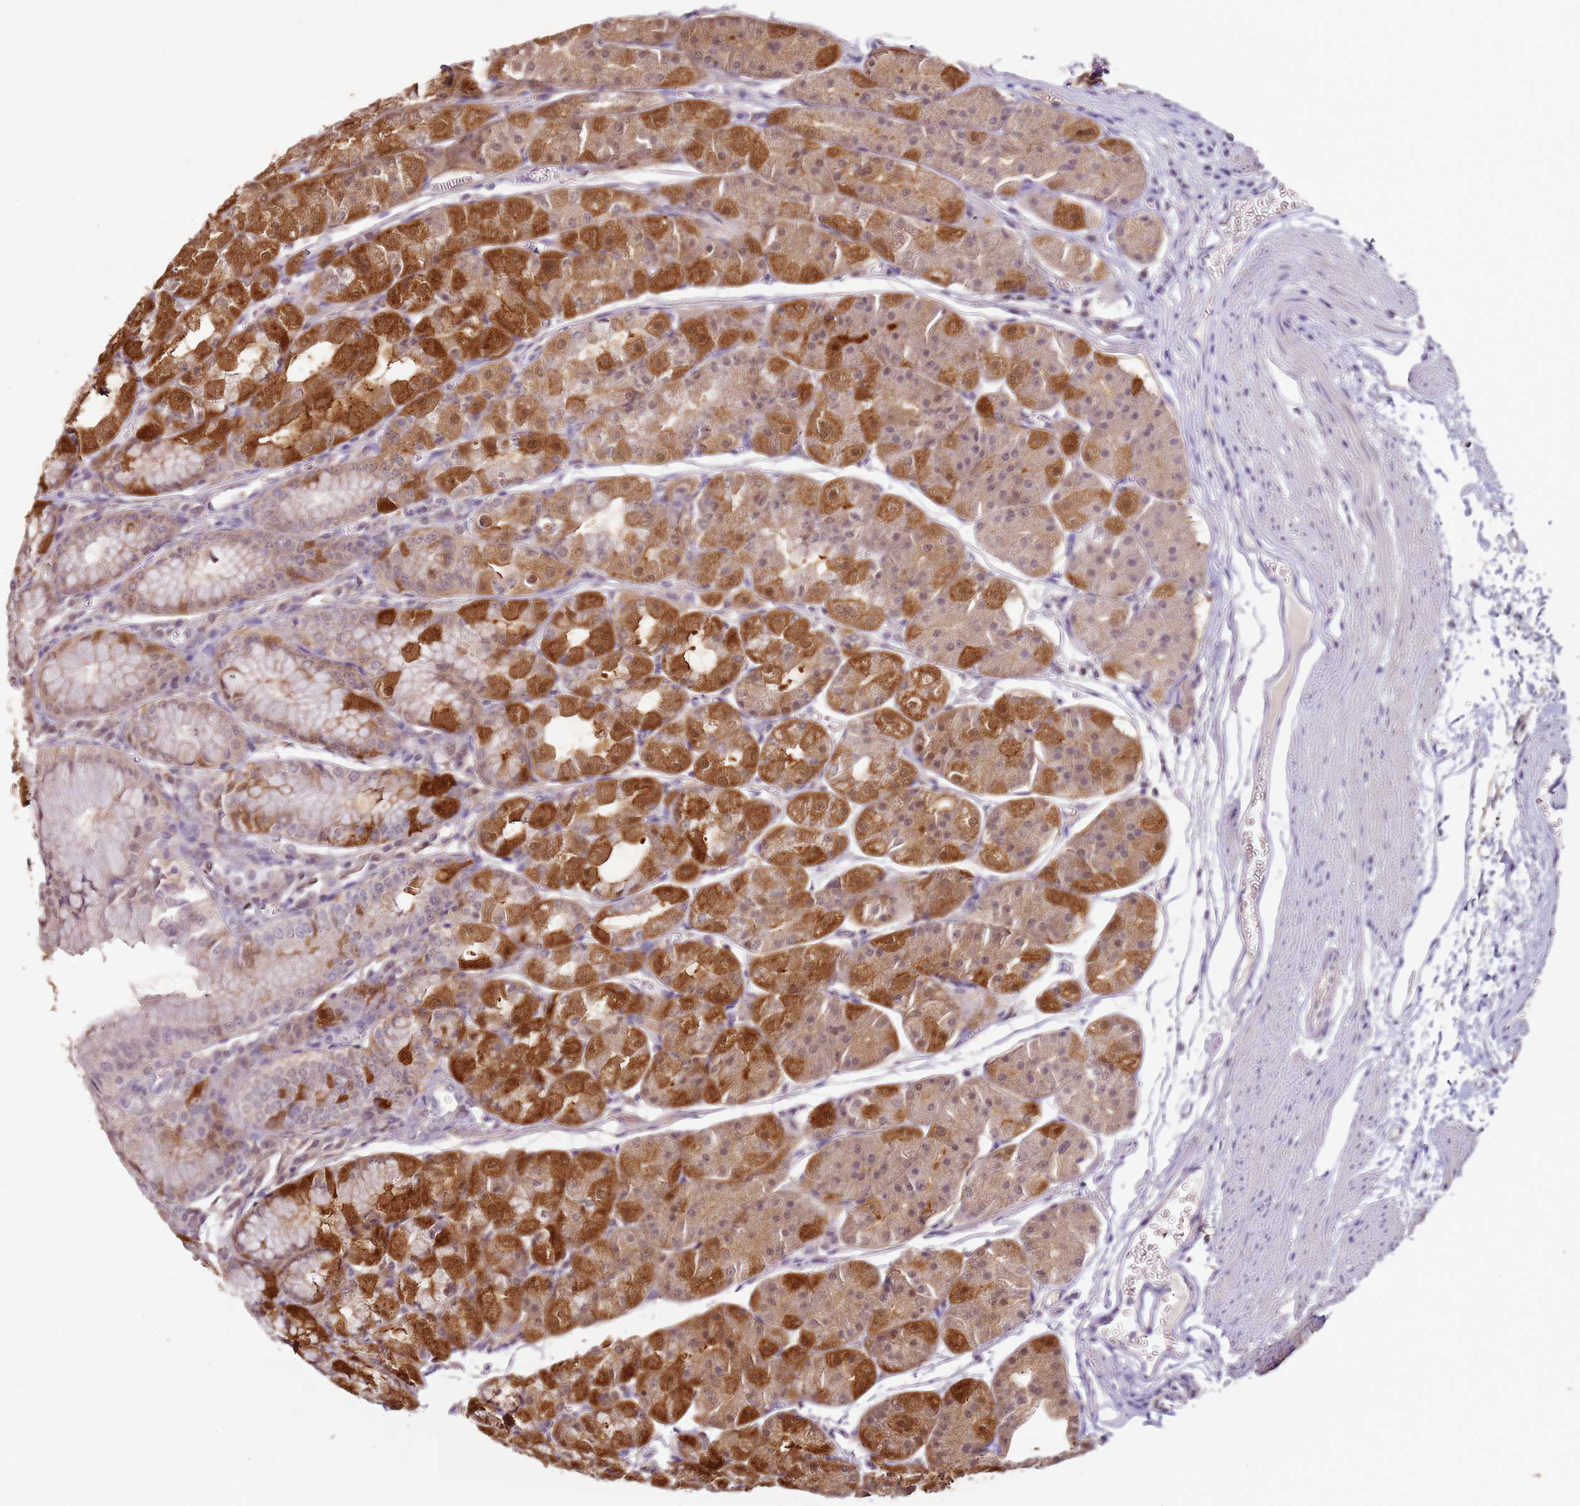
{"staining": {"intensity": "strong", "quantity": "25%-75%", "location": "cytoplasmic/membranous"}, "tissue": "stomach", "cell_type": "Glandular cells", "image_type": "normal", "snomed": [{"axis": "morphology", "description": "Normal tissue, NOS"}, {"axis": "topography", "description": "Stomach"}], "caption": "An image of human stomach stained for a protein displays strong cytoplasmic/membranous brown staining in glandular cells.", "gene": "MDH1", "patient": {"sex": "male", "age": 55}}